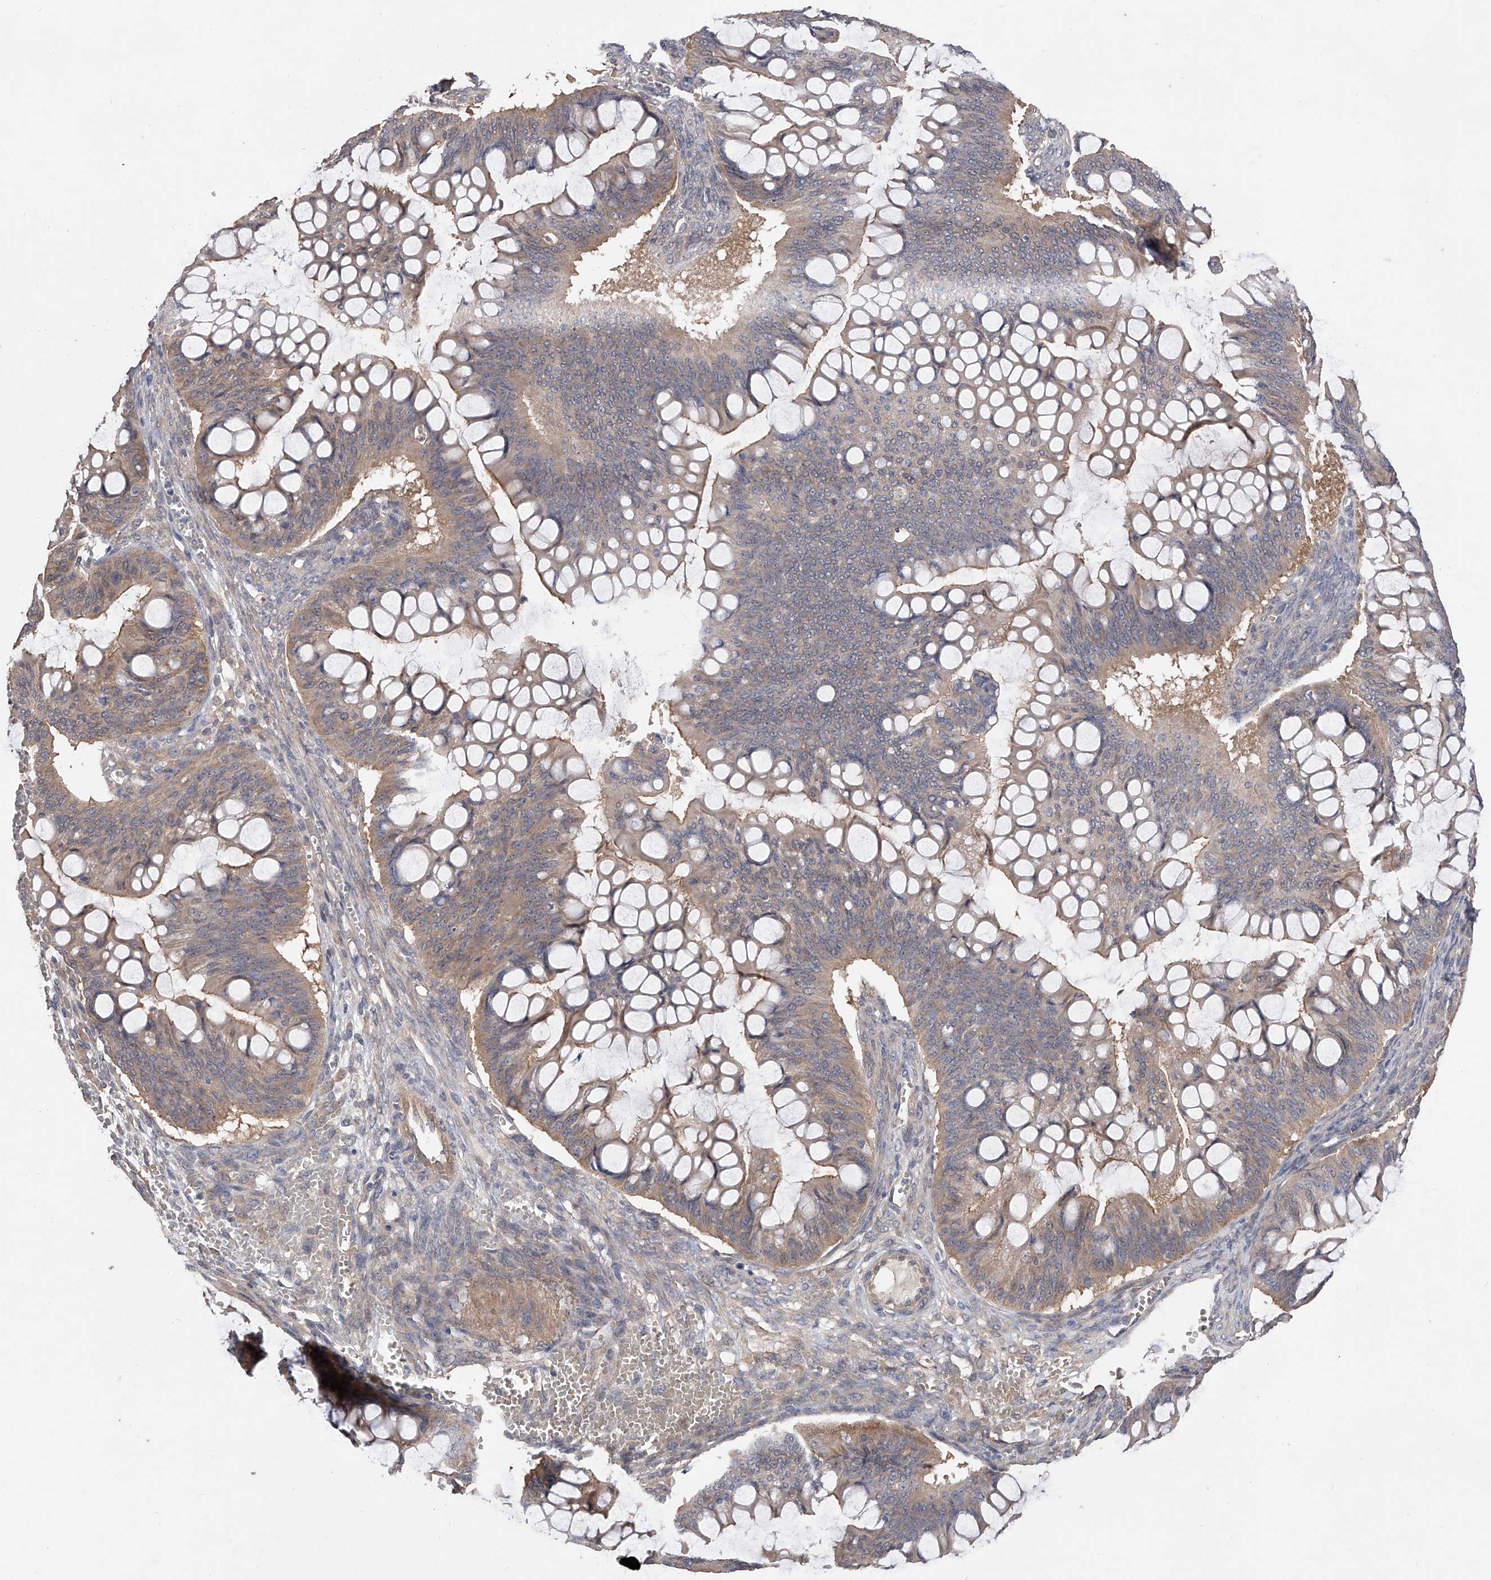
{"staining": {"intensity": "weak", "quantity": "<25%", "location": "cytoplasmic/membranous"}, "tissue": "ovarian cancer", "cell_type": "Tumor cells", "image_type": "cancer", "snomed": [{"axis": "morphology", "description": "Cystadenocarcinoma, mucinous, NOS"}, {"axis": "topography", "description": "Ovary"}], "caption": "Micrograph shows no significant protein positivity in tumor cells of ovarian cancer (mucinous cystadenocarcinoma).", "gene": "CFAP298", "patient": {"sex": "female", "age": 73}}